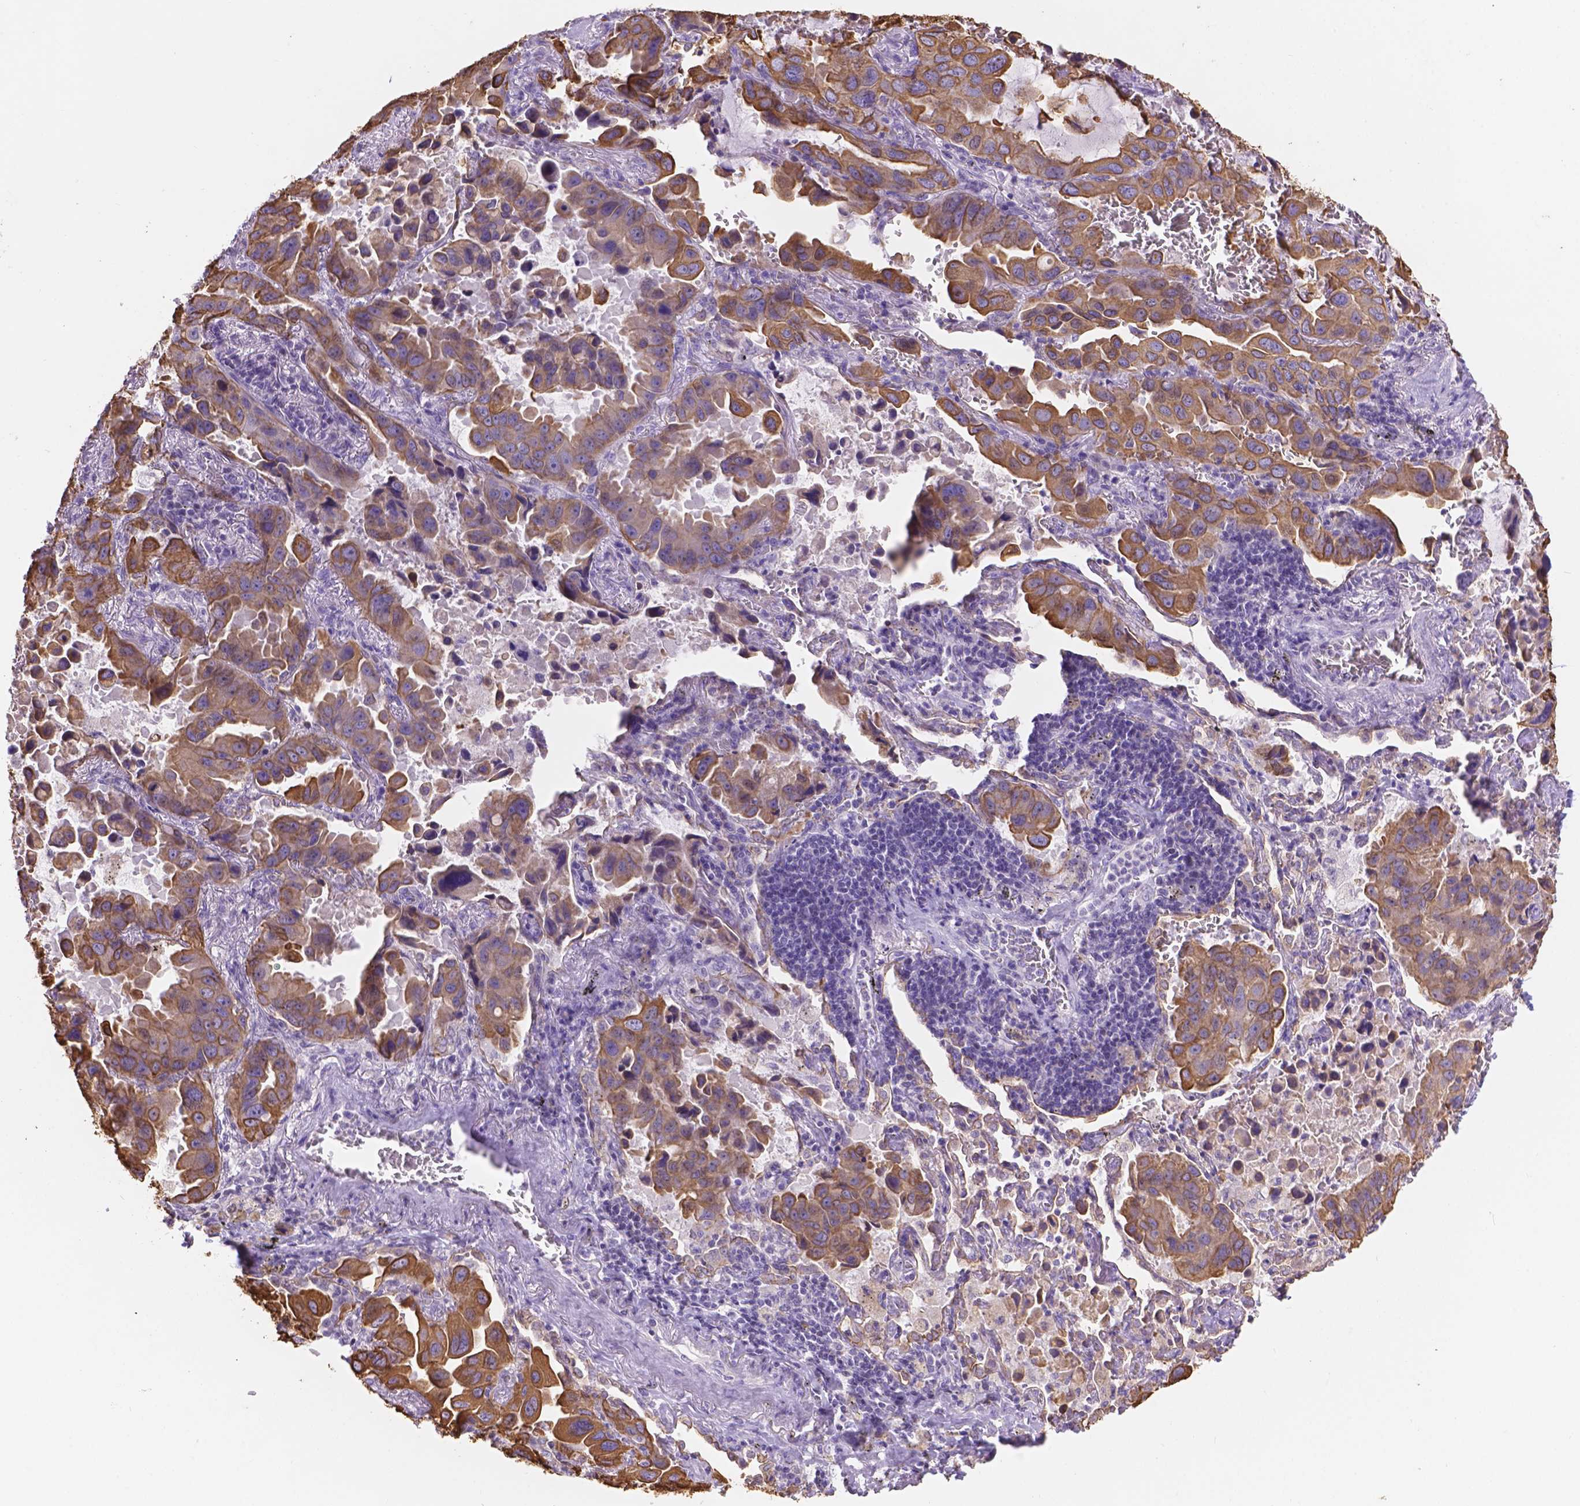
{"staining": {"intensity": "moderate", "quantity": ">75%", "location": "cytoplasmic/membranous"}, "tissue": "lung cancer", "cell_type": "Tumor cells", "image_type": "cancer", "snomed": [{"axis": "morphology", "description": "Adenocarcinoma, NOS"}, {"axis": "topography", "description": "Lung"}], "caption": "Lung cancer stained for a protein (brown) displays moderate cytoplasmic/membranous positive staining in about >75% of tumor cells.", "gene": "DMWD", "patient": {"sex": "male", "age": 64}}